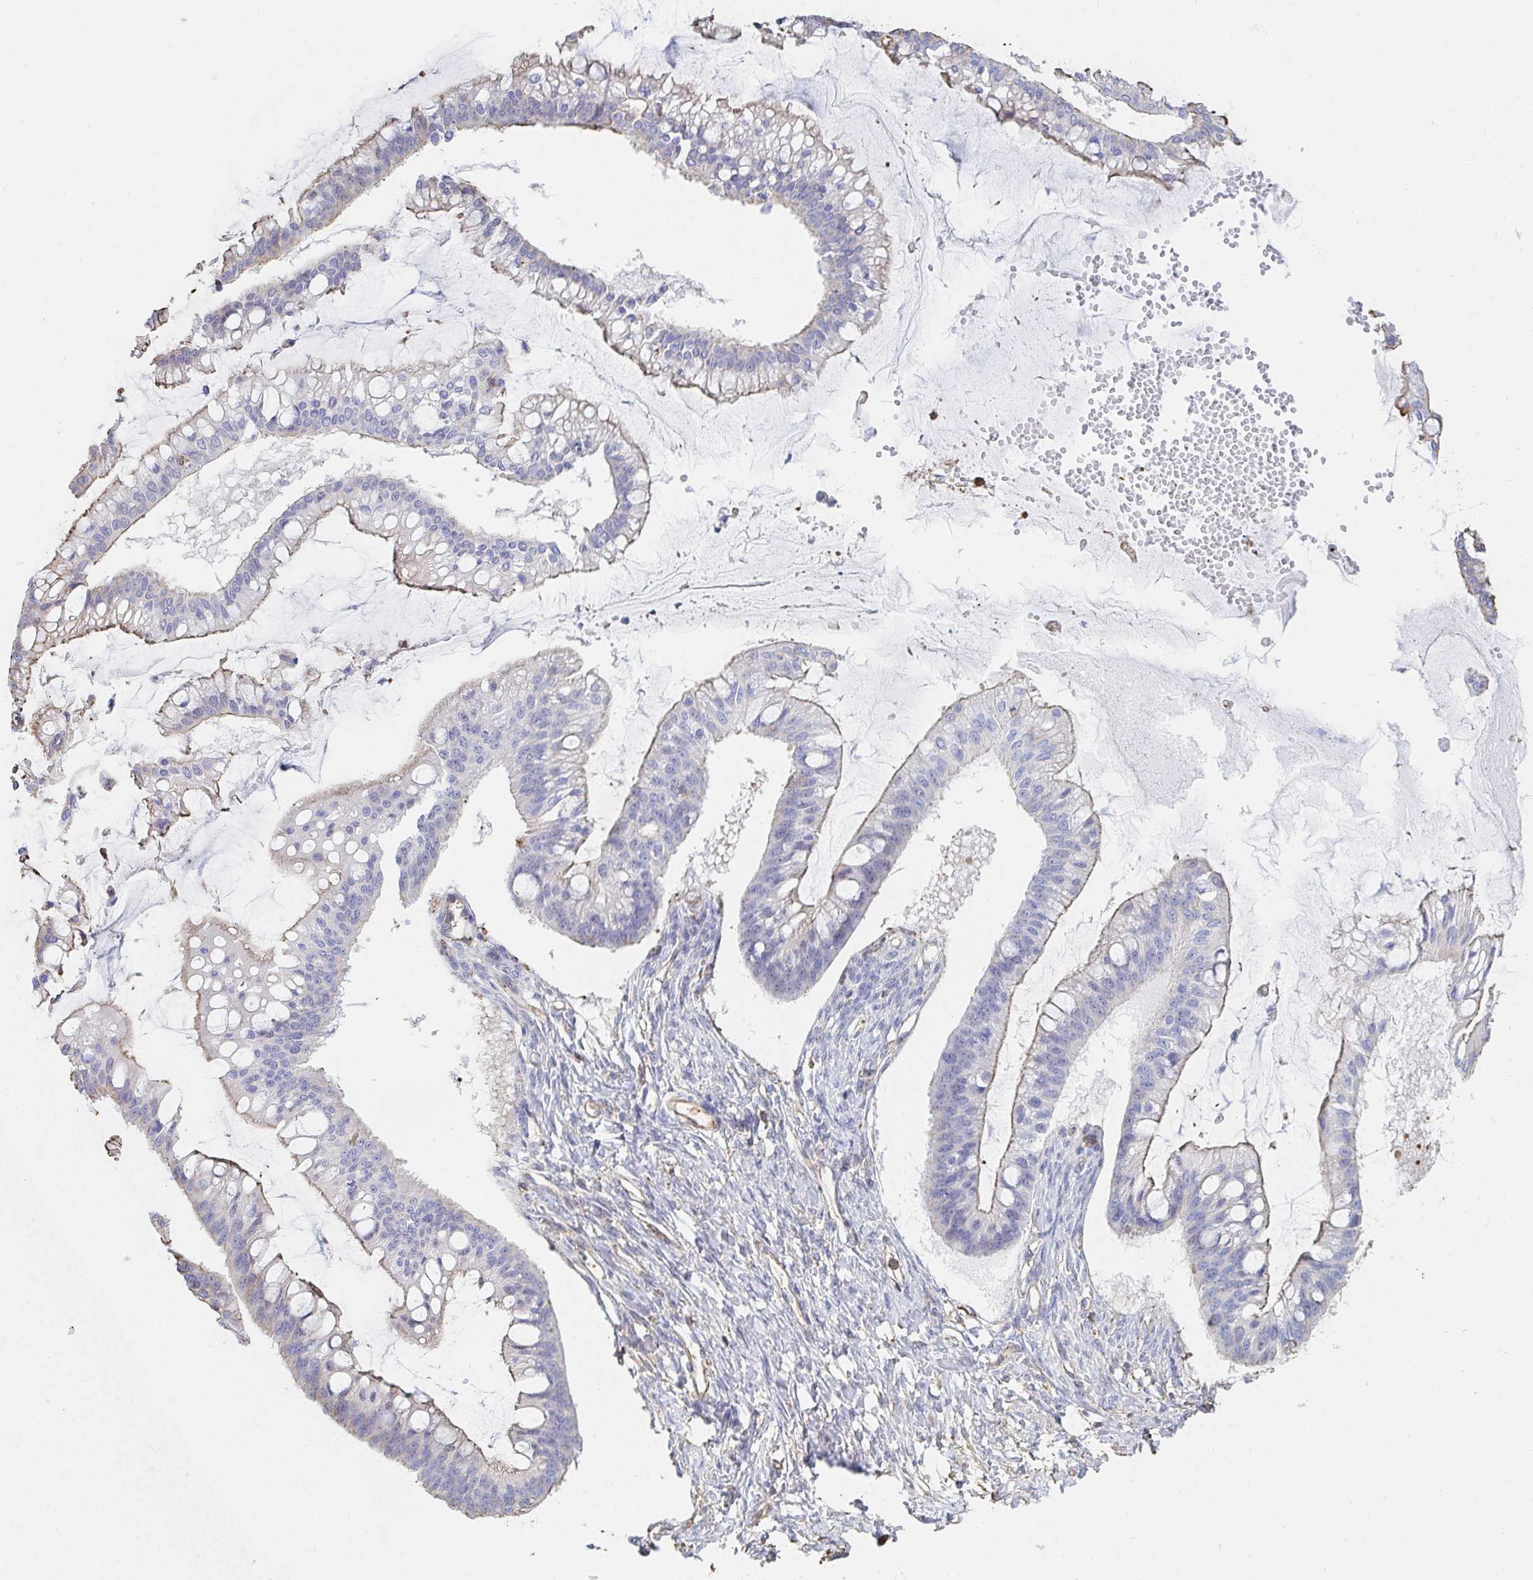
{"staining": {"intensity": "weak", "quantity": "<25%", "location": "cytoplasmic/membranous"}, "tissue": "ovarian cancer", "cell_type": "Tumor cells", "image_type": "cancer", "snomed": [{"axis": "morphology", "description": "Cystadenocarcinoma, mucinous, NOS"}, {"axis": "topography", "description": "Ovary"}], "caption": "A micrograph of ovarian mucinous cystadenocarcinoma stained for a protein shows no brown staining in tumor cells.", "gene": "PTPN14", "patient": {"sex": "female", "age": 73}}